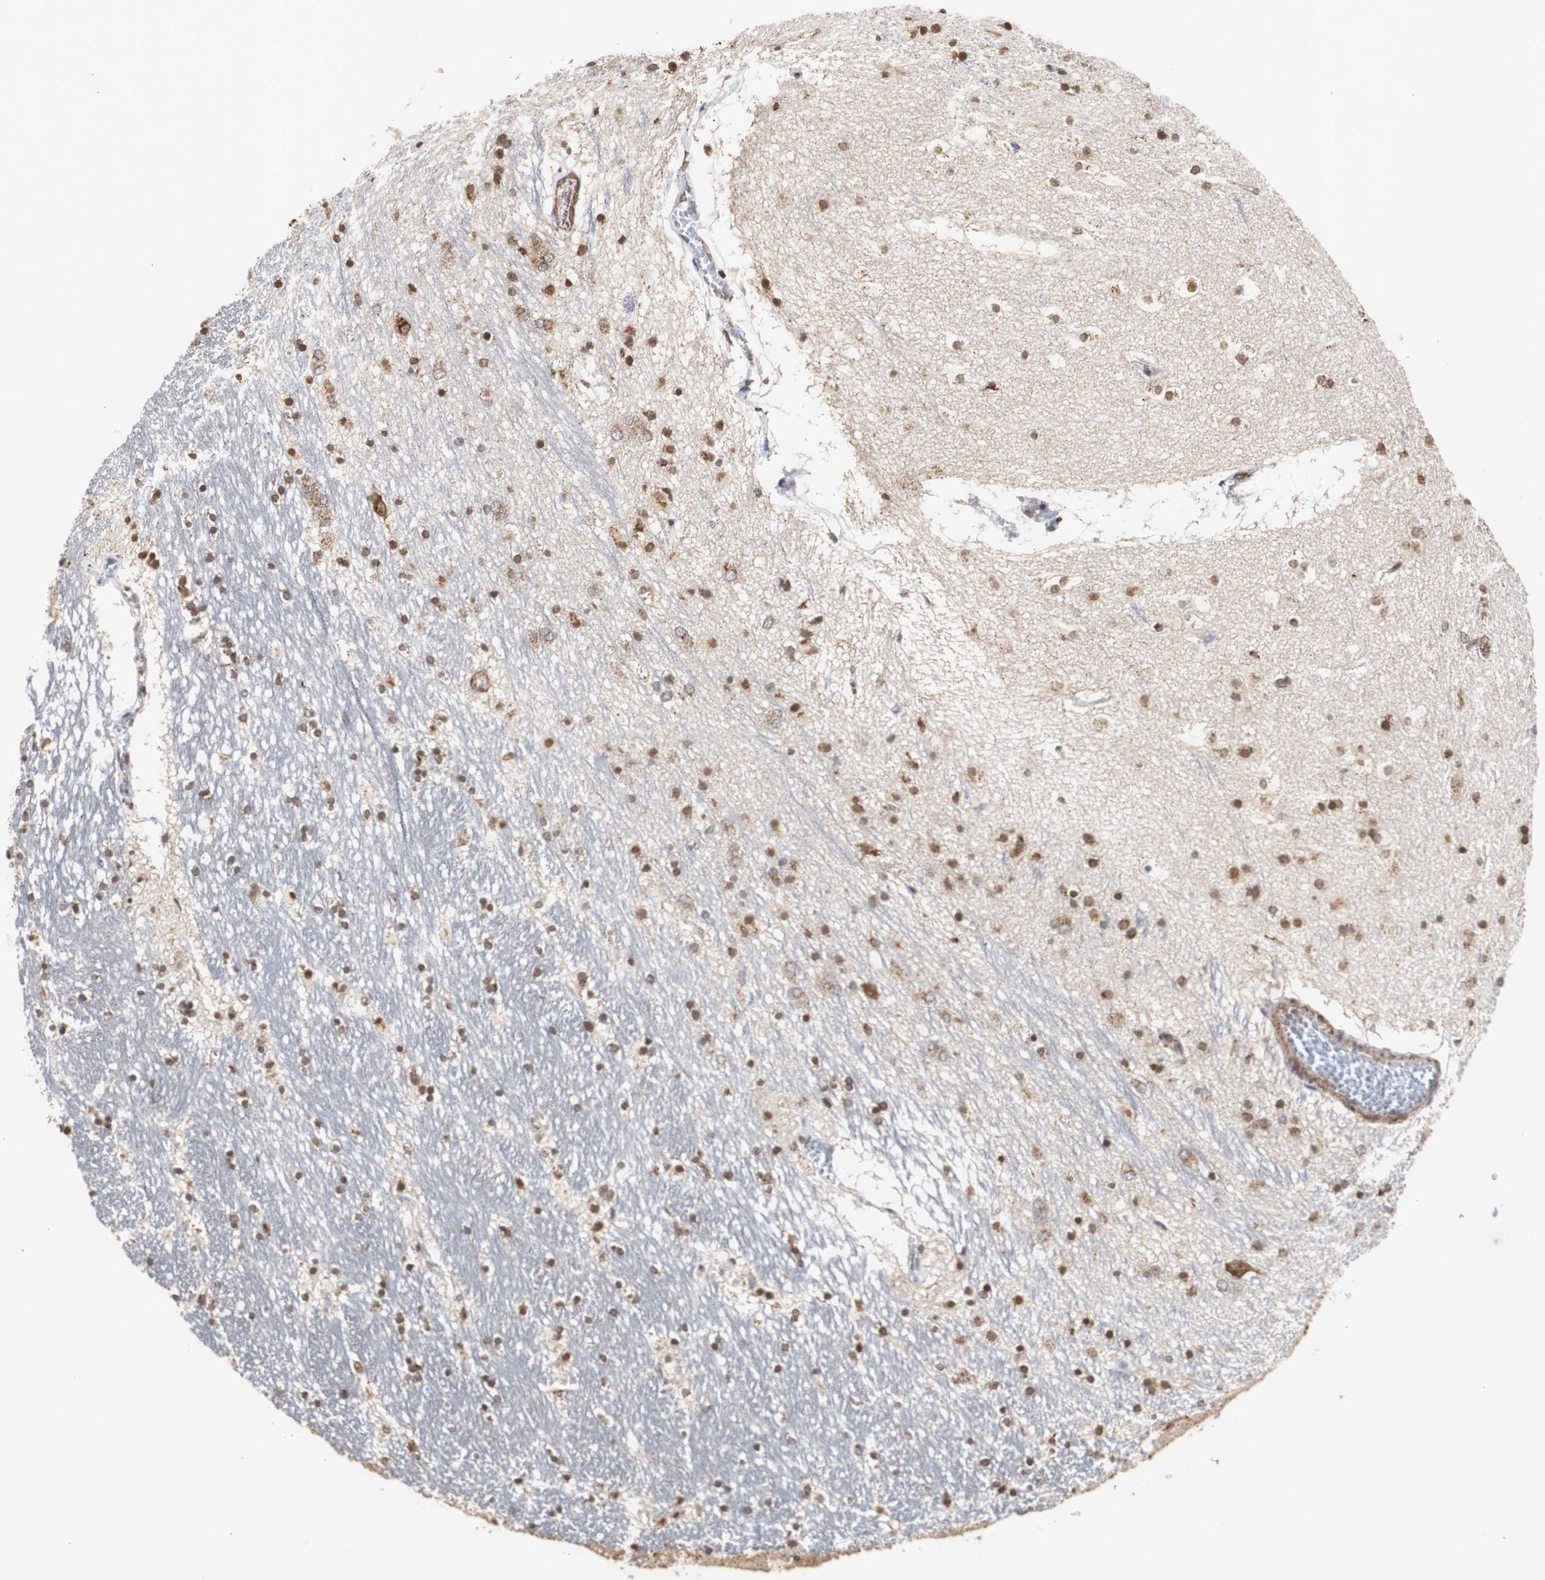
{"staining": {"intensity": "moderate", "quantity": ">75%", "location": "cytoplasmic/membranous"}, "tissue": "hippocampus", "cell_type": "Glial cells", "image_type": "normal", "snomed": [{"axis": "morphology", "description": "Normal tissue, NOS"}, {"axis": "topography", "description": "Hippocampus"}], "caption": "A brown stain shows moderate cytoplasmic/membranous positivity of a protein in glial cells of benign hippocampus. Using DAB (brown) and hematoxylin (blue) stains, captured at high magnification using brightfield microscopy.", "gene": "HSD17B10", "patient": {"sex": "male", "age": 45}}